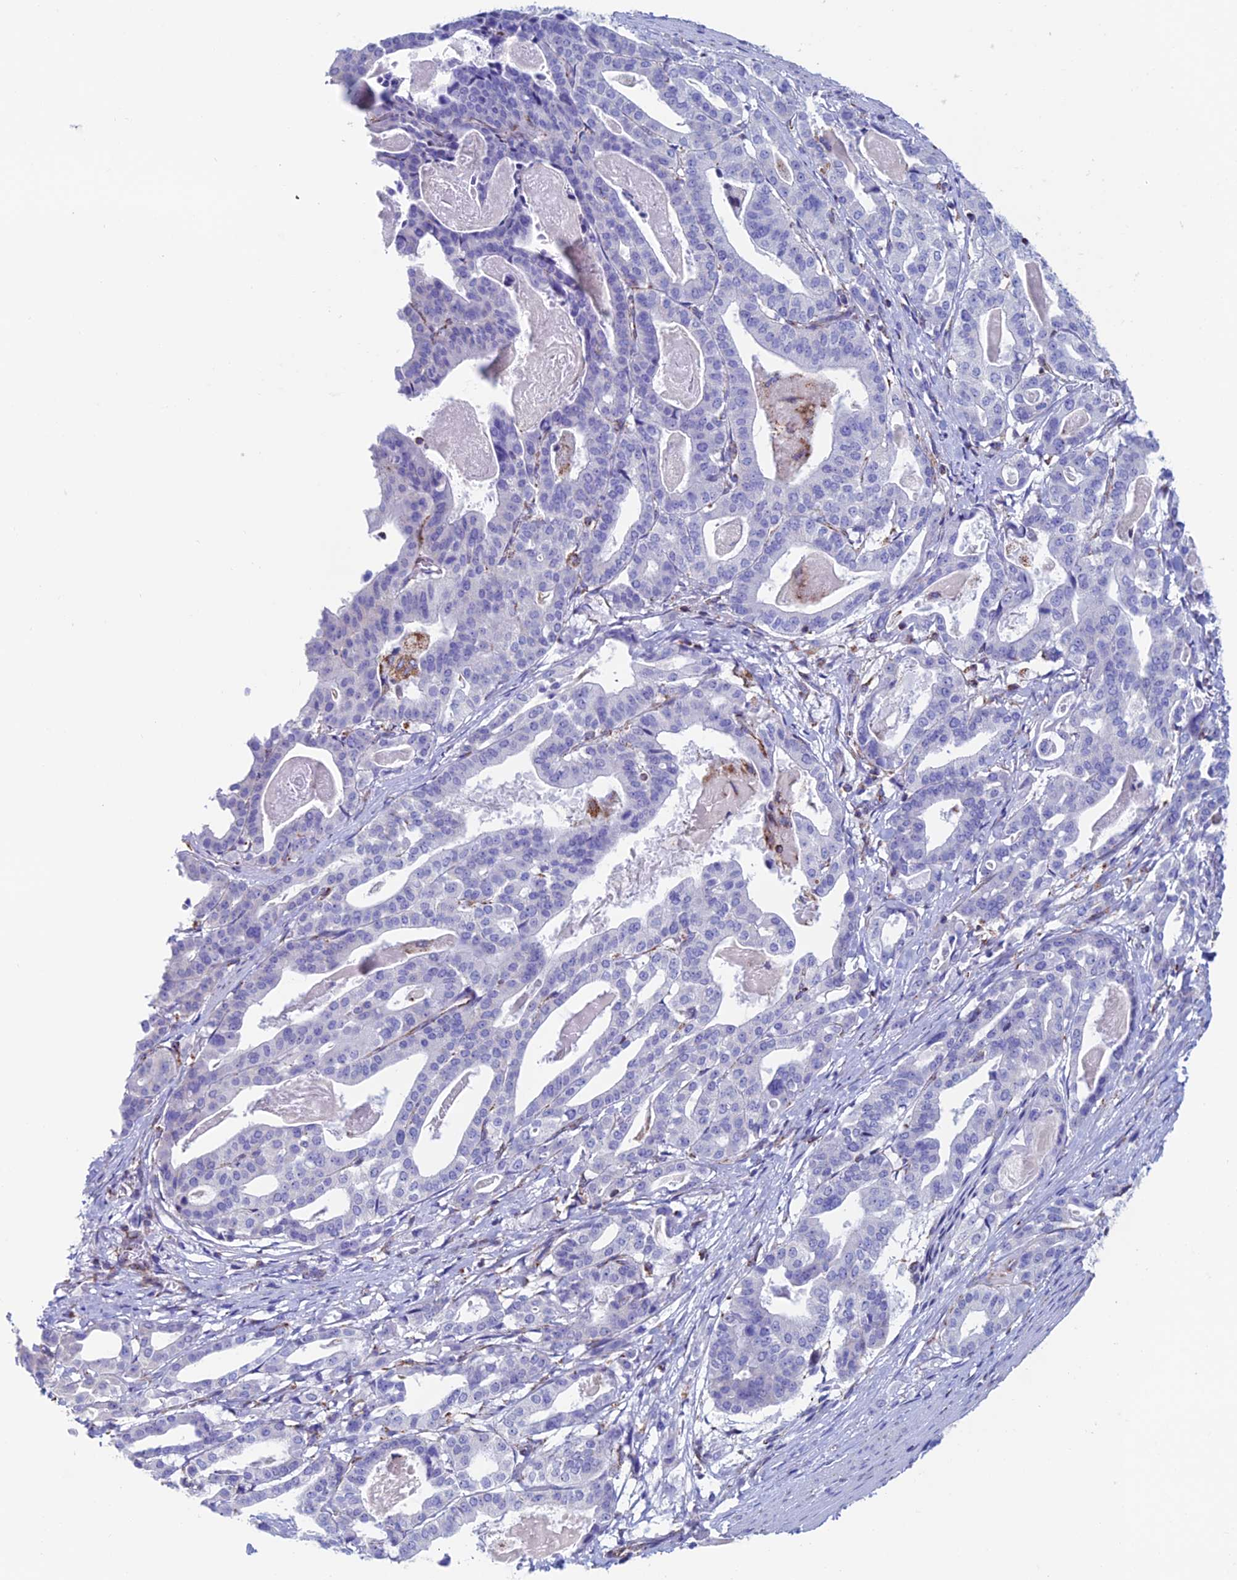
{"staining": {"intensity": "negative", "quantity": "none", "location": "none"}, "tissue": "stomach cancer", "cell_type": "Tumor cells", "image_type": "cancer", "snomed": [{"axis": "morphology", "description": "Adenocarcinoma, NOS"}, {"axis": "topography", "description": "Stomach"}], "caption": "Immunohistochemical staining of stomach cancer displays no significant expression in tumor cells.", "gene": "ZNG1B", "patient": {"sex": "male", "age": 48}}